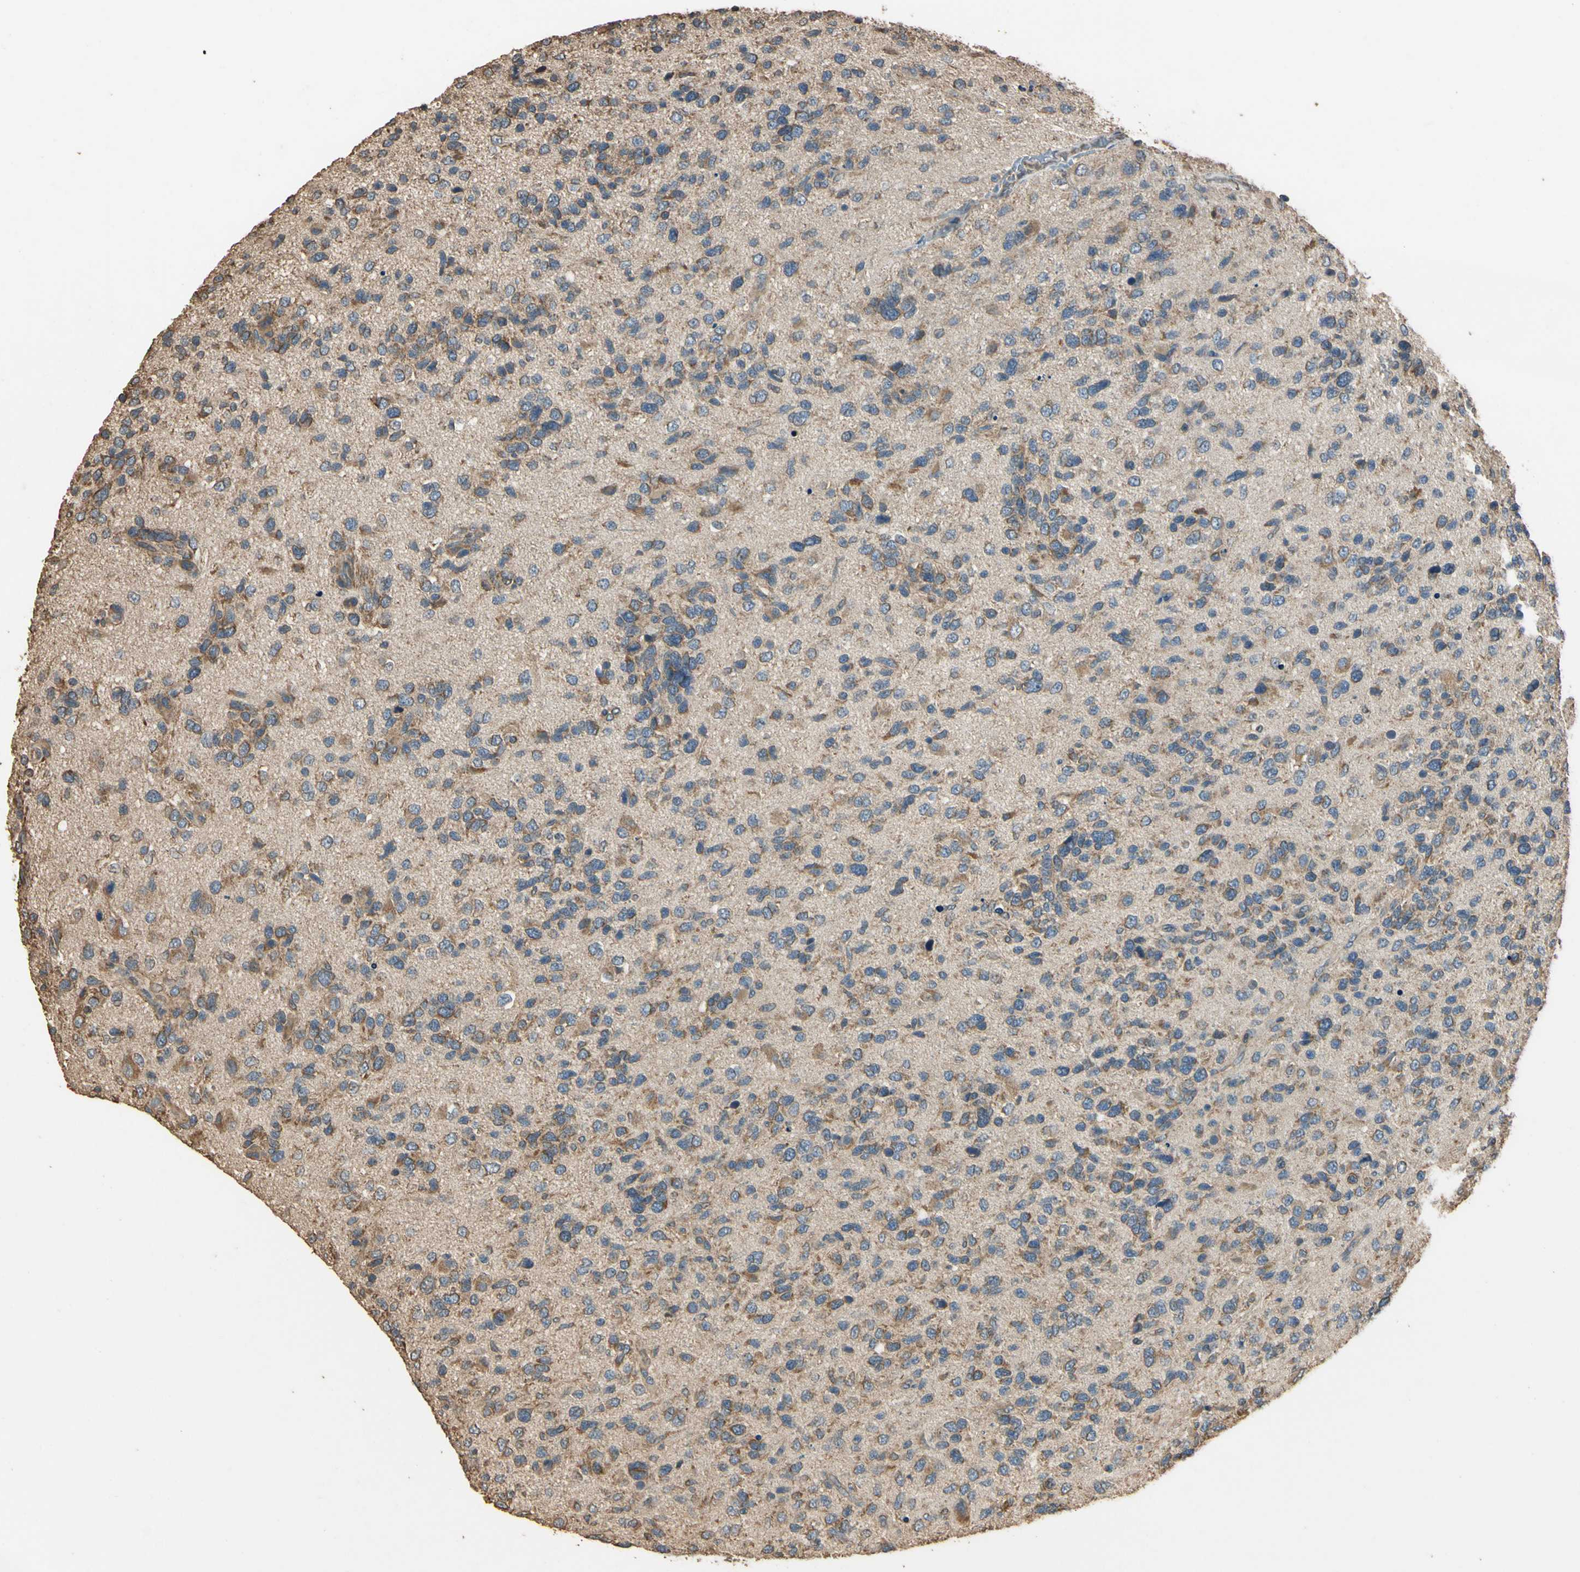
{"staining": {"intensity": "moderate", "quantity": "25%-75%", "location": "cytoplasmic/membranous"}, "tissue": "glioma", "cell_type": "Tumor cells", "image_type": "cancer", "snomed": [{"axis": "morphology", "description": "Glioma, malignant, High grade"}, {"axis": "topography", "description": "Brain"}], "caption": "The micrograph shows staining of glioma, revealing moderate cytoplasmic/membranous protein positivity (brown color) within tumor cells. The staining was performed using DAB, with brown indicating positive protein expression. Nuclei are stained blue with hematoxylin.", "gene": "STX18", "patient": {"sex": "female", "age": 58}}